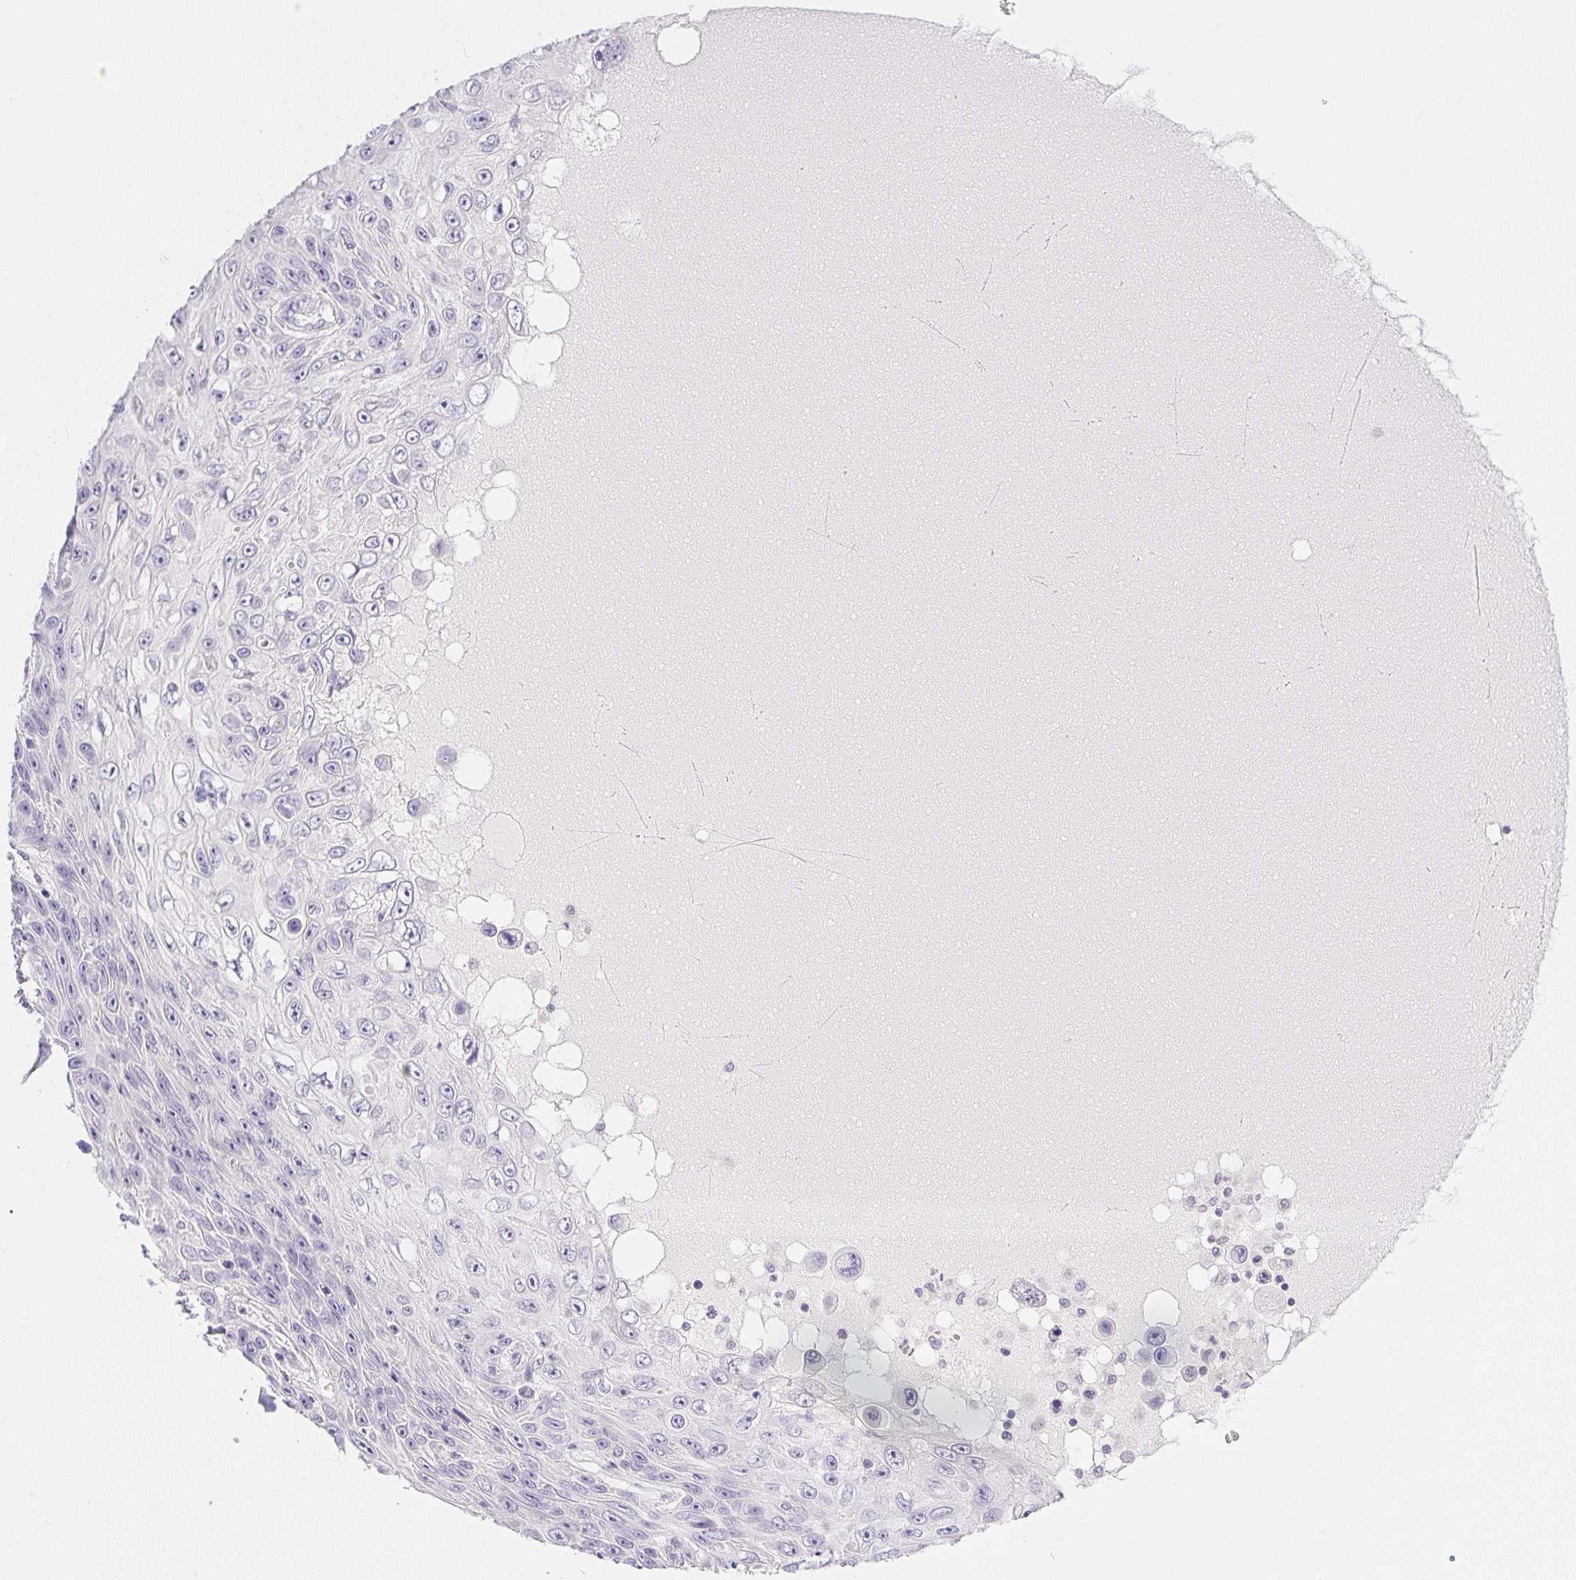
{"staining": {"intensity": "negative", "quantity": "none", "location": "none"}, "tissue": "skin cancer", "cell_type": "Tumor cells", "image_type": "cancer", "snomed": [{"axis": "morphology", "description": "Squamous cell carcinoma, NOS"}, {"axis": "topography", "description": "Skin"}], "caption": "Immunohistochemistry of skin cancer reveals no positivity in tumor cells.", "gene": "SLC17A7", "patient": {"sex": "male", "age": 82}}